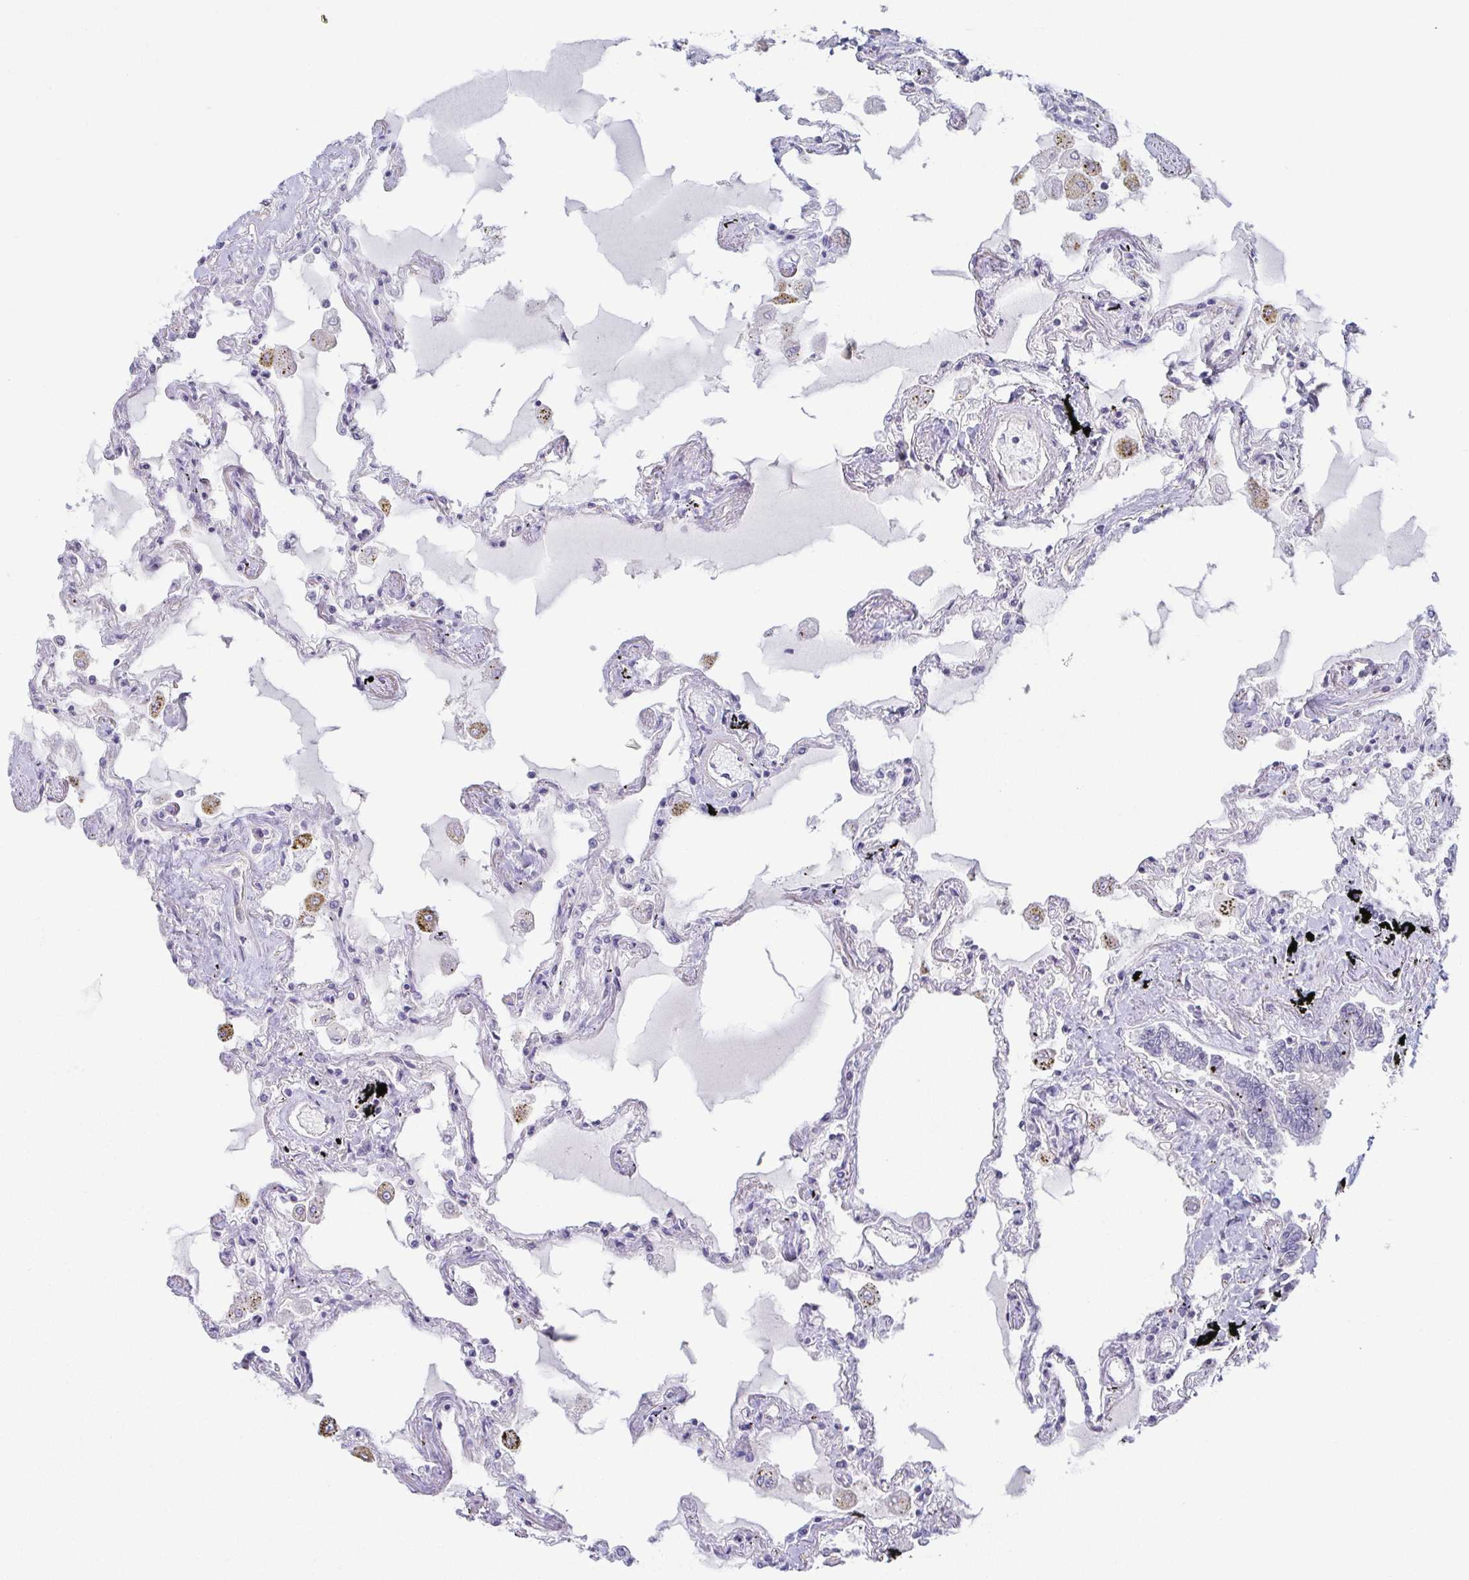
{"staining": {"intensity": "negative", "quantity": "none", "location": "none"}, "tissue": "lung", "cell_type": "Alveolar cells", "image_type": "normal", "snomed": [{"axis": "morphology", "description": "Normal tissue, NOS"}, {"axis": "morphology", "description": "Adenocarcinoma, NOS"}, {"axis": "topography", "description": "Cartilage tissue"}, {"axis": "topography", "description": "Lung"}], "caption": "IHC image of normal lung: human lung stained with DAB (3,3'-diaminobenzidine) shows no significant protein positivity in alveolar cells. (Brightfield microscopy of DAB immunohistochemistry at high magnification).", "gene": "STK26", "patient": {"sex": "female", "age": 67}}